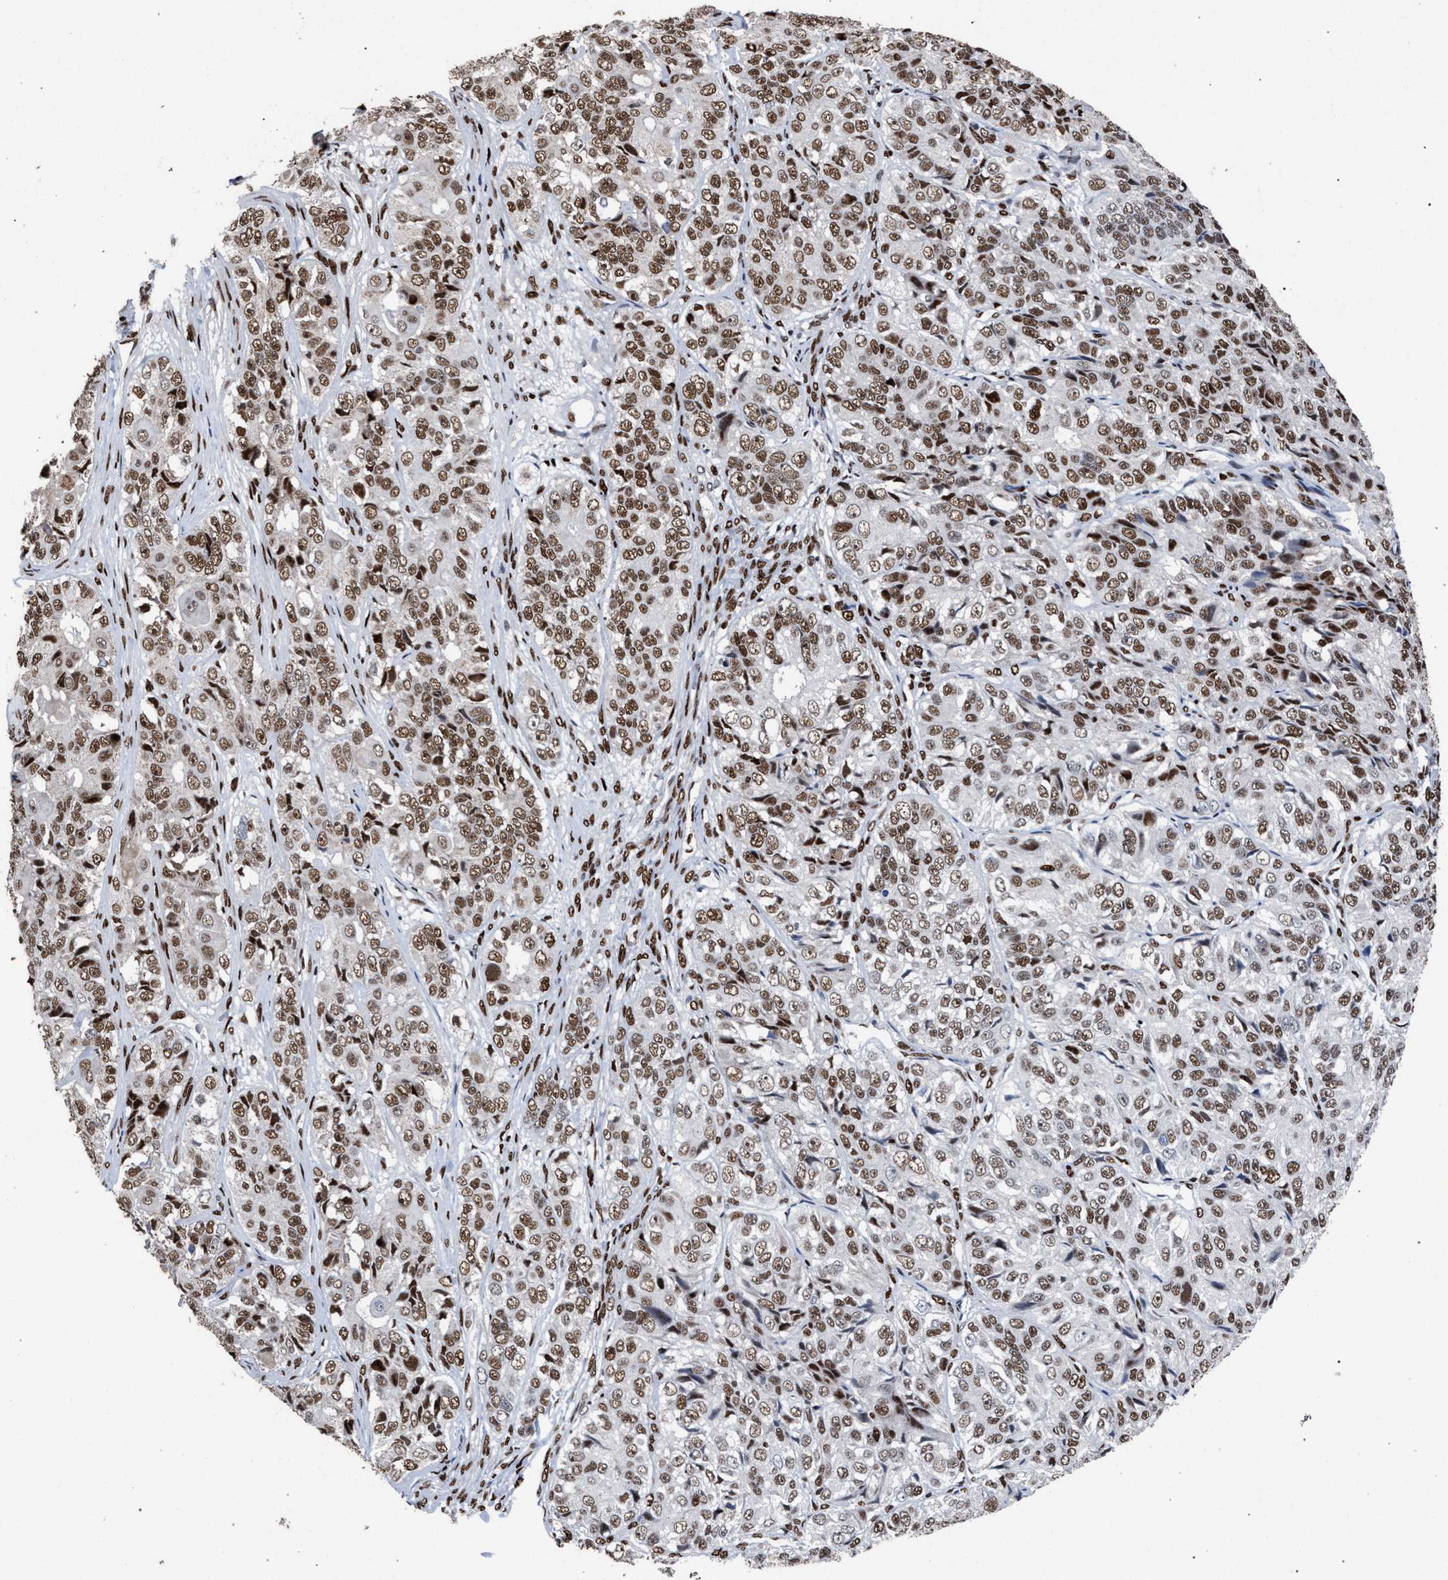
{"staining": {"intensity": "moderate", "quantity": ">75%", "location": "nuclear"}, "tissue": "ovarian cancer", "cell_type": "Tumor cells", "image_type": "cancer", "snomed": [{"axis": "morphology", "description": "Carcinoma, endometroid"}, {"axis": "topography", "description": "Ovary"}], "caption": "The micrograph displays staining of ovarian cancer, revealing moderate nuclear protein staining (brown color) within tumor cells. The protein of interest is shown in brown color, while the nuclei are stained blue.", "gene": "TP53BP1", "patient": {"sex": "female", "age": 51}}